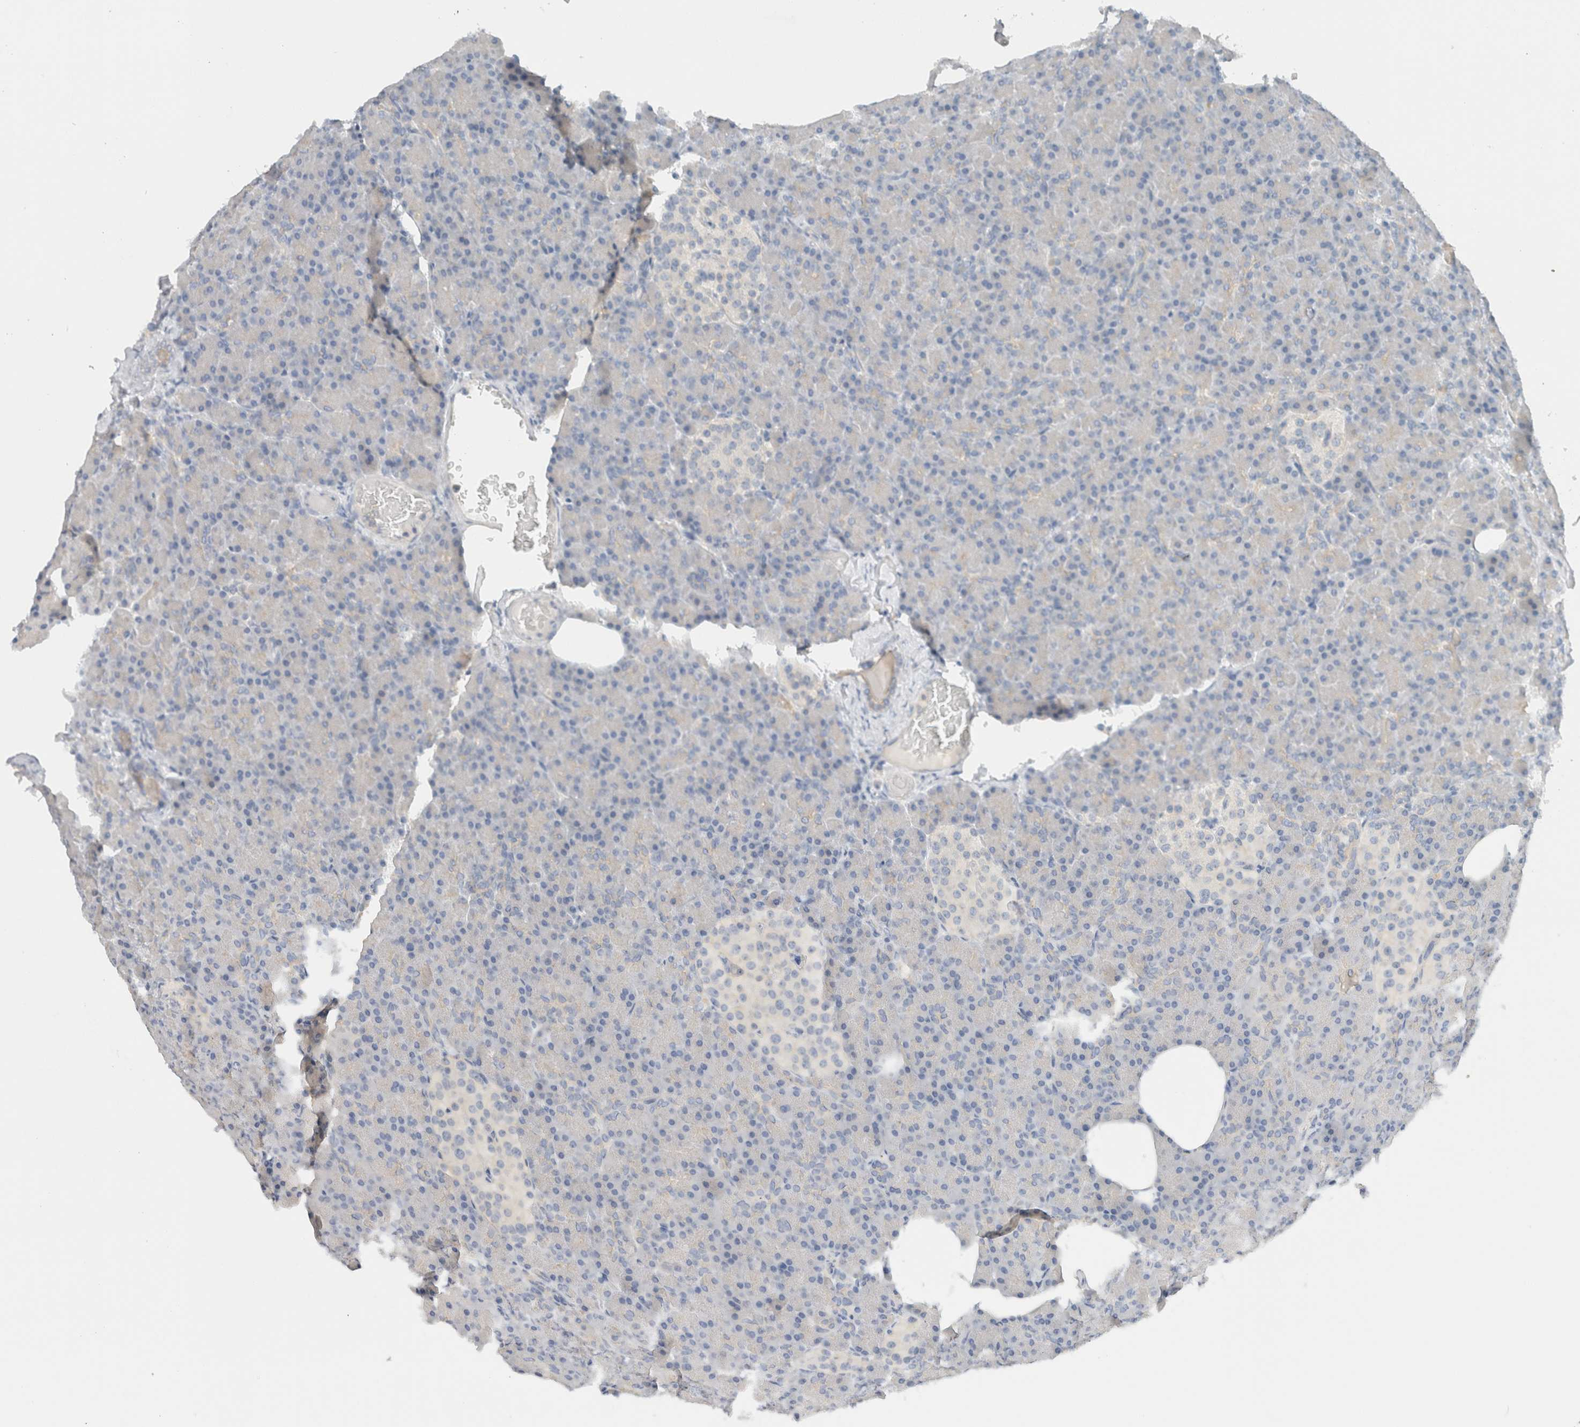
{"staining": {"intensity": "negative", "quantity": "none", "location": "none"}, "tissue": "pancreas", "cell_type": "Exocrine glandular cells", "image_type": "normal", "snomed": [{"axis": "morphology", "description": "Normal tissue, NOS"}, {"axis": "topography", "description": "Pancreas"}], "caption": "Immunohistochemical staining of benign human pancreas demonstrates no significant positivity in exocrine glandular cells. (DAB (3,3'-diaminobenzidine) immunohistochemistry (IHC), high magnification).", "gene": "SDR16C5", "patient": {"sex": "female", "age": 43}}